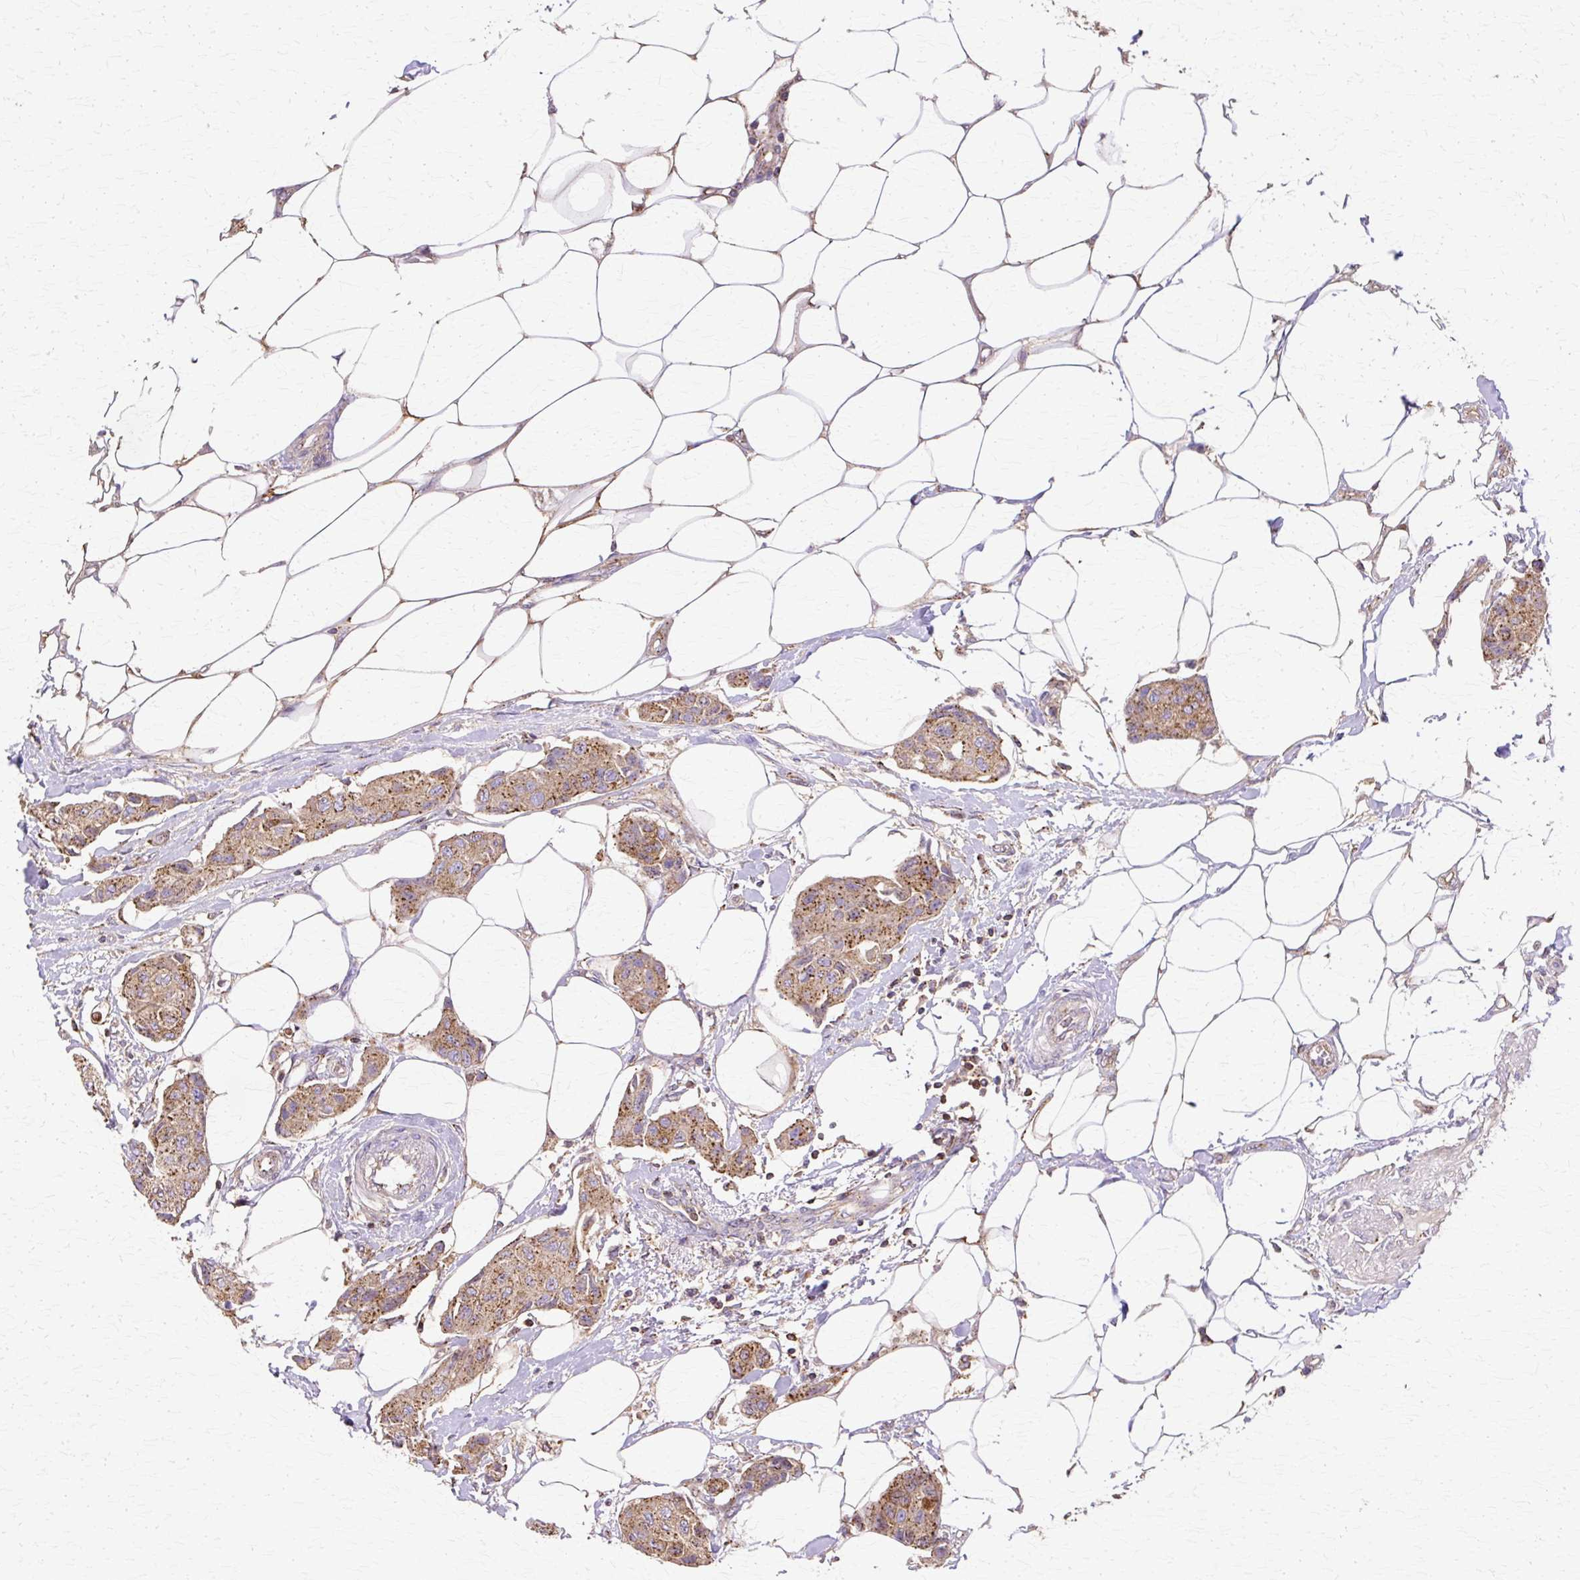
{"staining": {"intensity": "moderate", "quantity": ">75%", "location": "cytoplasmic/membranous"}, "tissue": "breast cancer", "cell_type": "Tumor cells", "image_type": "cancer", "snomed": [{"axis": "morphology", "description": "Duct carcinoma"}, {"axis": "topography", "description": "Breast"}, {"axis": "topography", "description": "Lymph node"}], "caption": "Protein expression analysis of breast invasive ductal carcinoma shows moderate cytoplasmic/membranous positivity in approximately >75% of tumor cells.", "gene": "COPB1", "patient": {"sex": "female", "age": 80}}